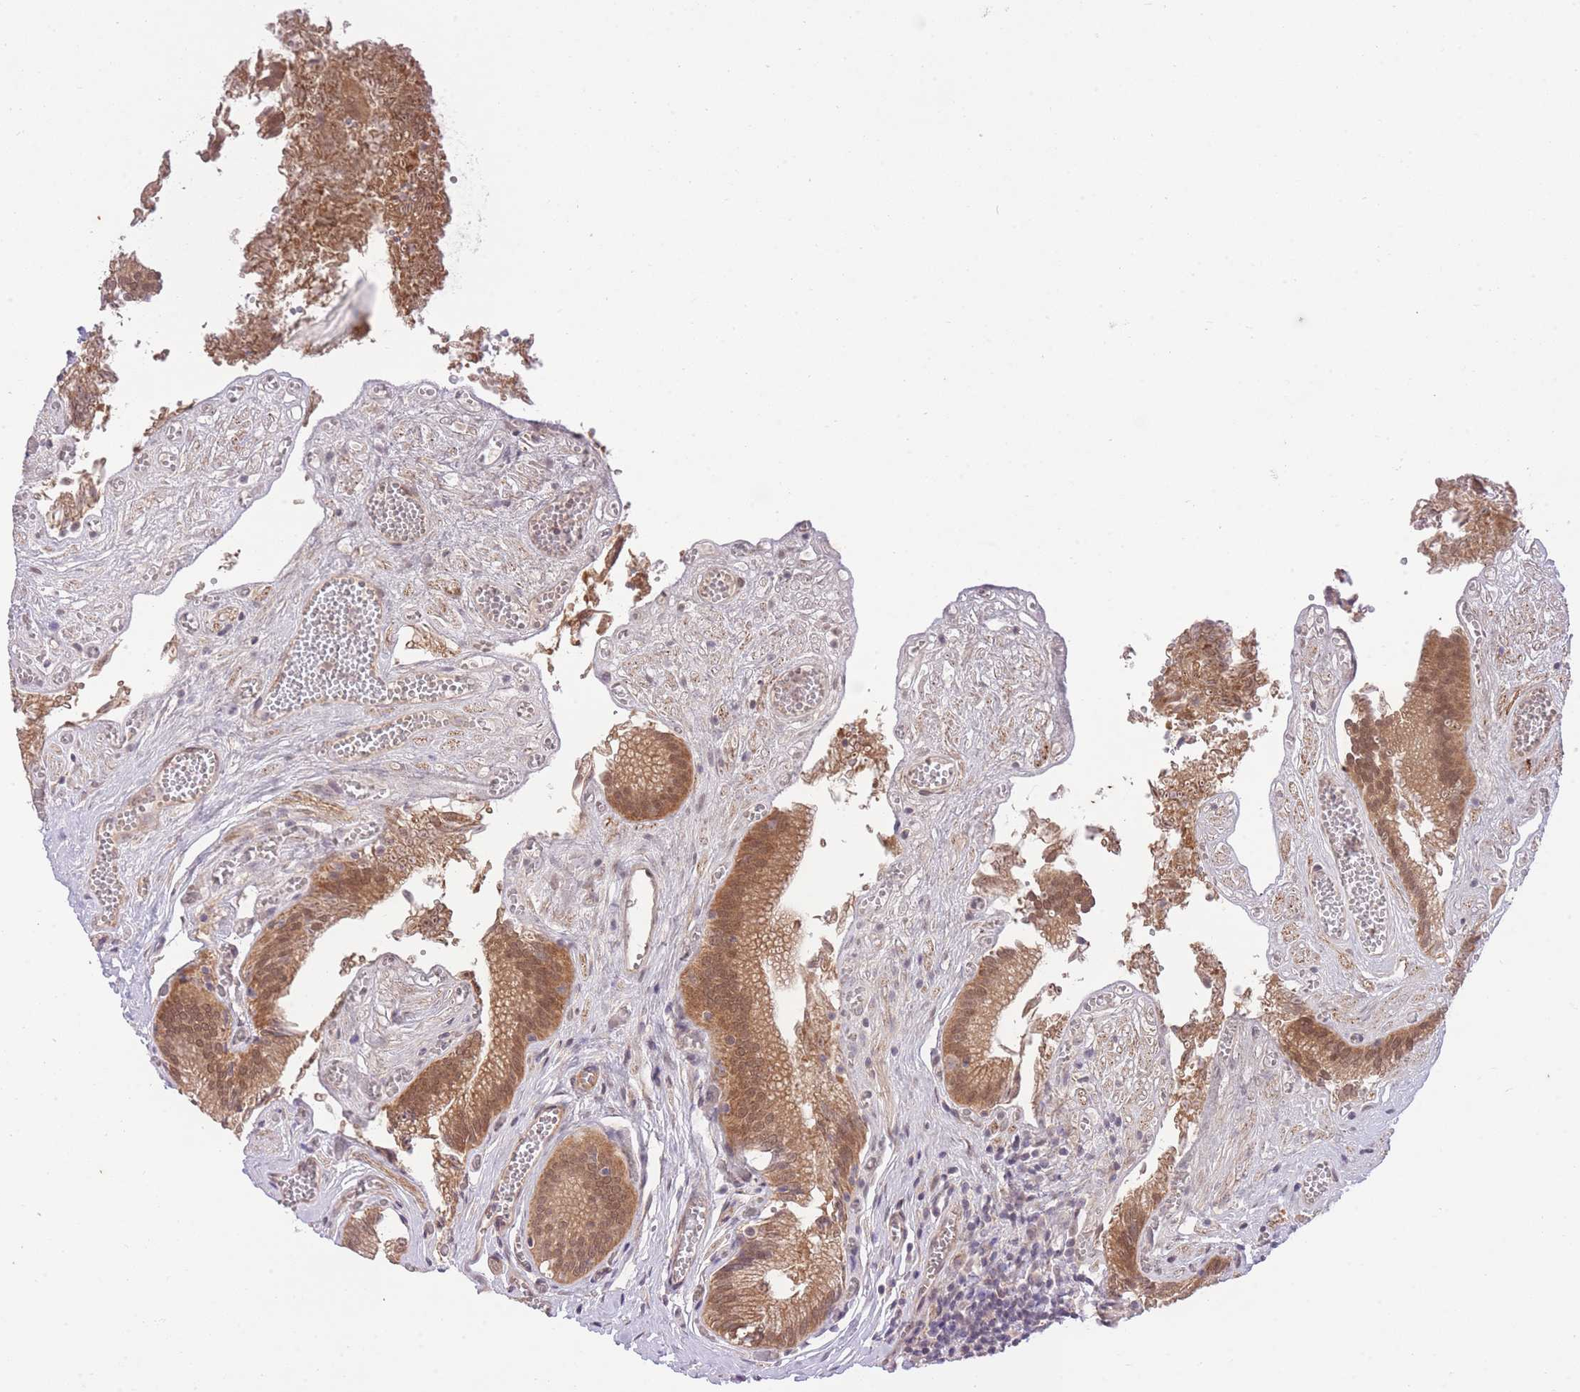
{"staining": {"intensity": "moderate", "quantity": ">75%", "location": "cytoplasmic/membranous,nuclear"}, "tissue": "gallbladder", "cell_type": "Glandular cells", "image_type": "normal", "snomed": [{"axis": "morphology", "description": "Normal tissue, NOS"}, {"axis": "topography", "description": "Gallbladder"}, {"axis": "topography", "description": "Peripheral nerve tissue"}], "caption": "Immunohistochemical staining of normal gallbladder displays >75% levels of moderate cytoplasmic/membranous,nuclear protein expression in approximately >75% of glandular cells. (Stains: DAB (3,3'-diaminobenzidine) in brown, nuclei in blue, Microscopy: brightfield microscopy at high magnification).", "gene": "ELOA2", "patient": {"sex": "male", "age": 17}}